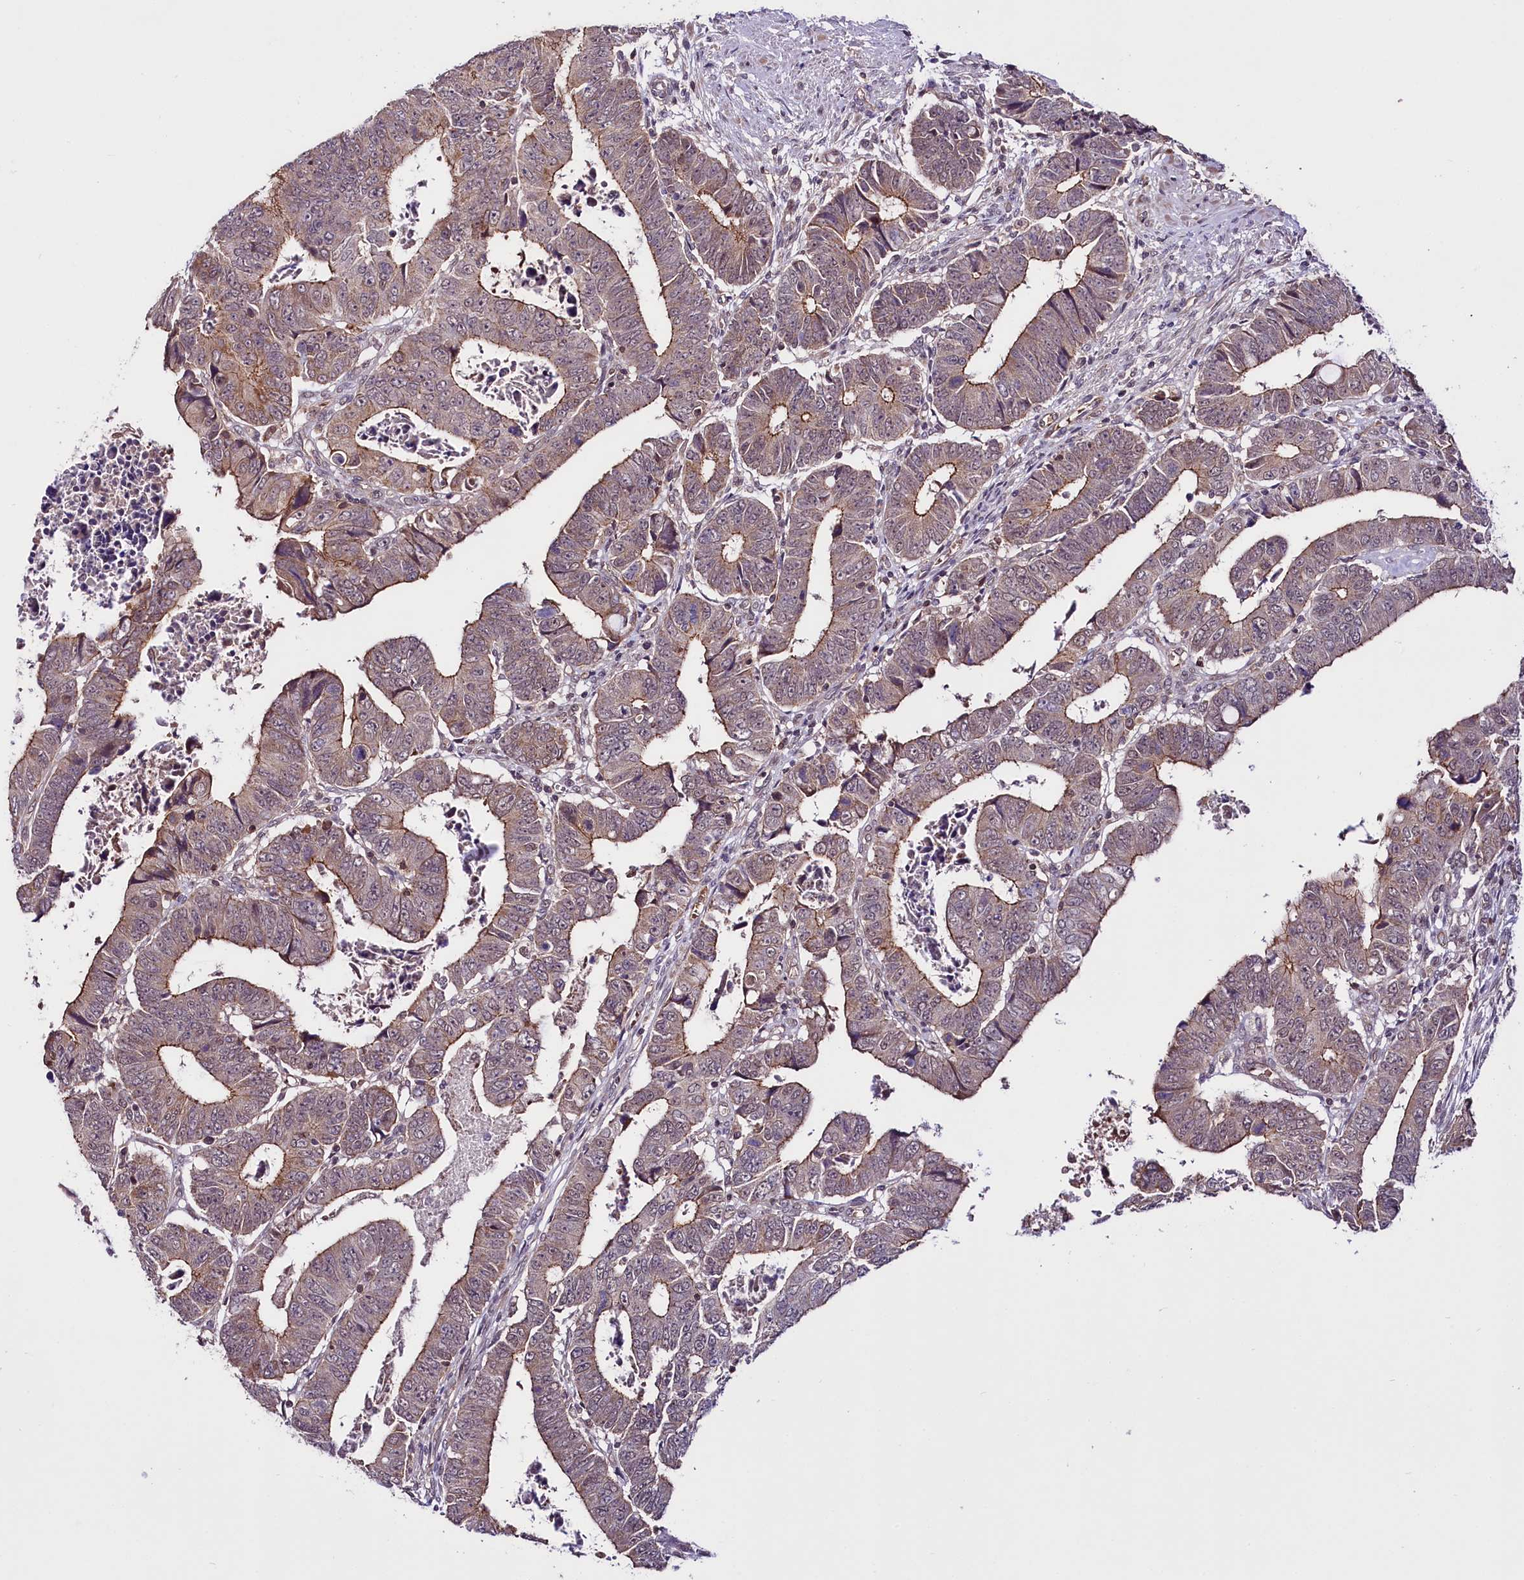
{"staining": {"intensity": "moderate", "quantity": ">75%", "location": "cytoplasmic/membranous"}, "tissue": "colorectal cancer", "cell_type": "Tumor cells", "image_type": "cancer", "snomed": [{"axis": "morphology", "description": "Normal tissue, NOS"}, {"axis": "morphology", "description": "Adenocarcinoma, NOS"}, {"axis": "topography", "description": "Rectum"}], "caption": "Immunohistochemical staining of colorectal cancer (adenocarcinoma) shows medium levels of moderate cytoplasmic/membranous expression in approximately >75% of tumor cells.", "gene": "TAFAZZIN", "patient": {"sex": "female", "age": 65}}